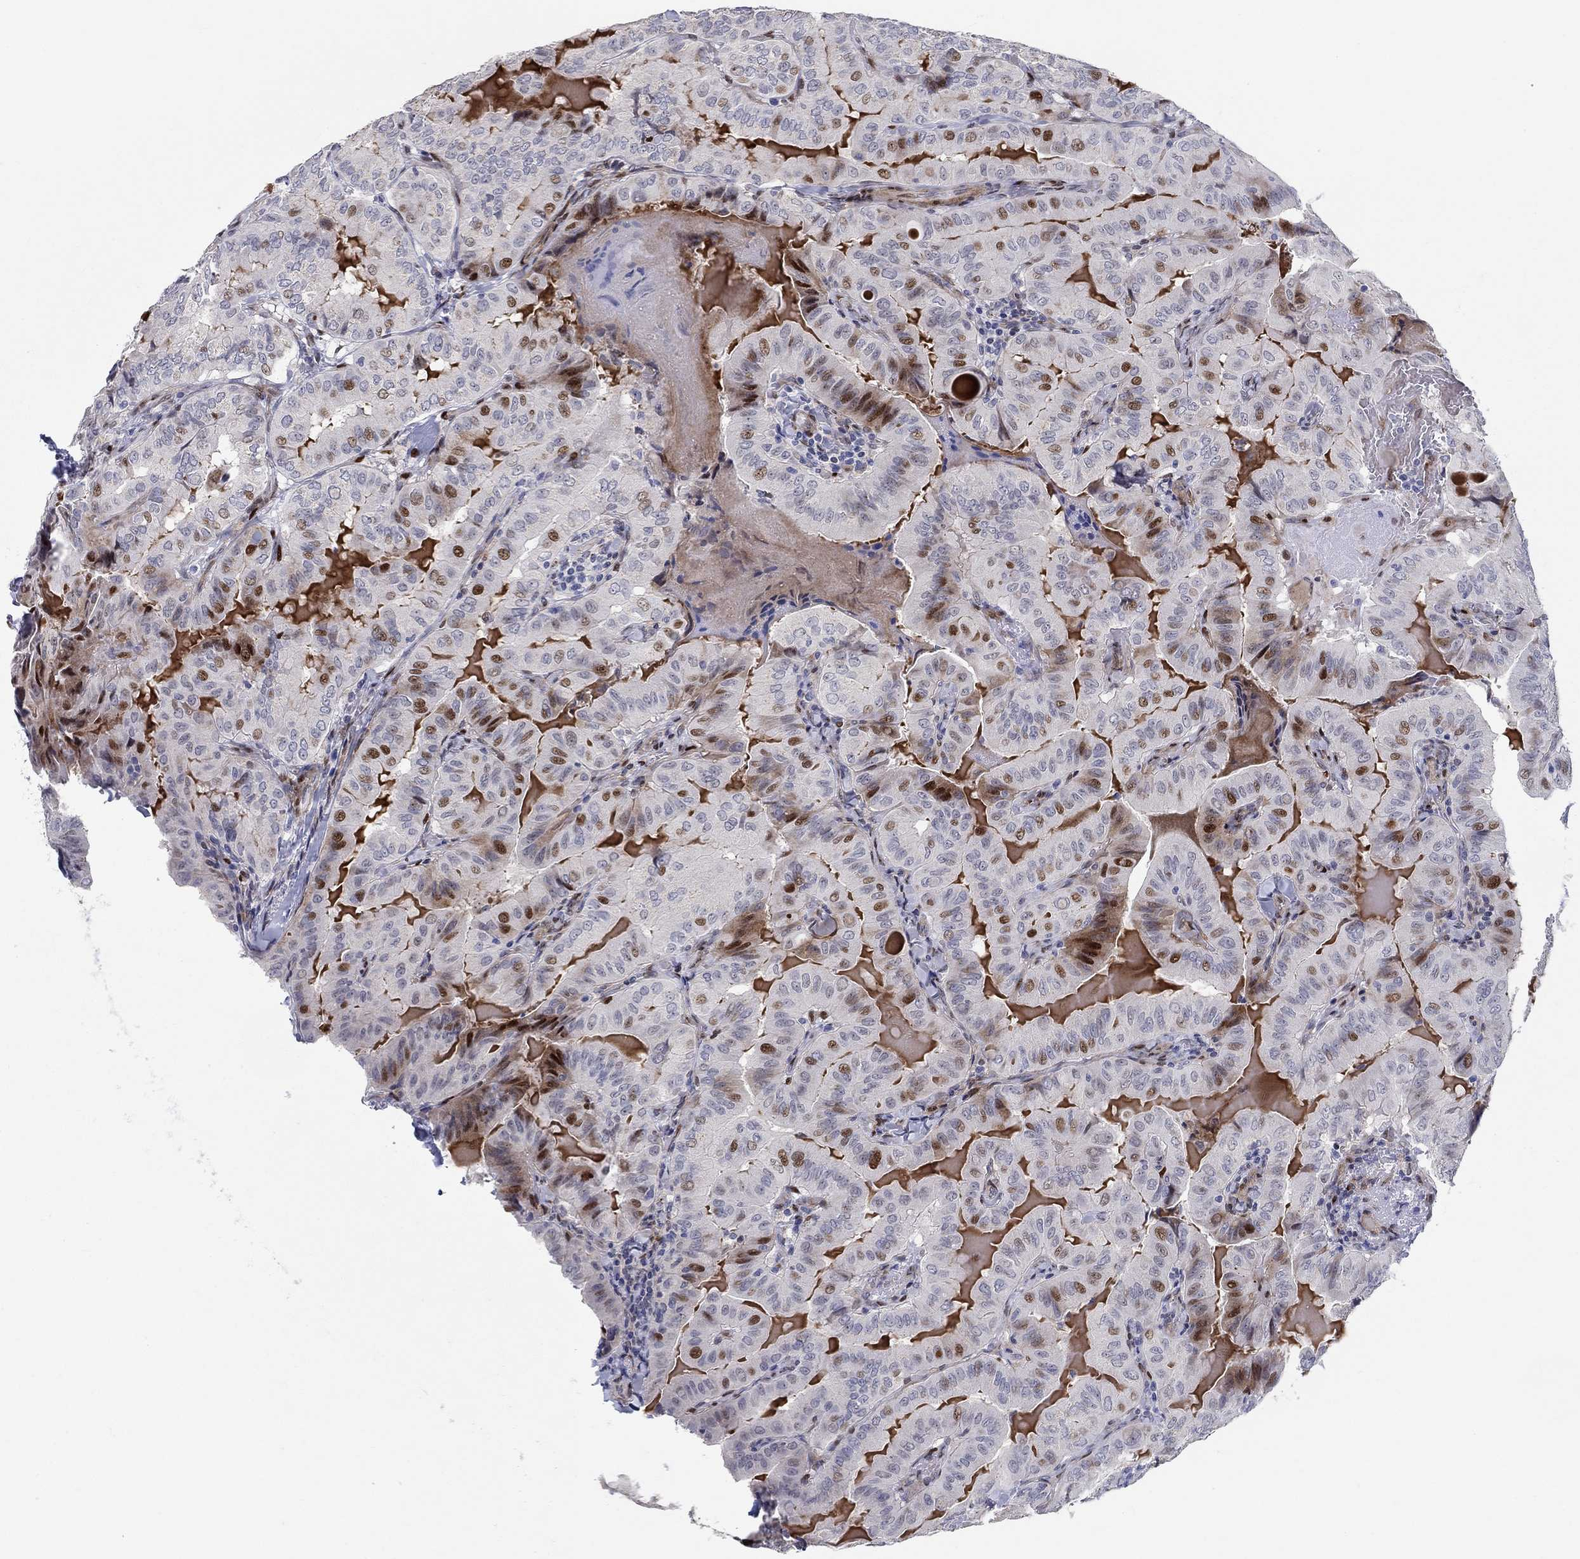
{"staining": {"intensity": "strong", "quantity": "<25%", "location": "nuclear"}, "tissue": "thyroid cancer", "cell_type": "Tumor cells", "image_type": "cancer", "snomed": [{"axis": "morphology", "description": "Papillary adenocarcinoma, NOS"}, {"axis": "topography", "description": "Thyroid gland"}], "caption": "Immunohistochemistry (IHC) (DAB (3,3'-diaminobenzidine)) staining of thyroid cancer (papillary adenocarcinoma) displays strong nuclear protein staining in about <25% of tumor cells.", "gene": "RAPGEF5", "patient": {"sex": "female", "age": 68}}